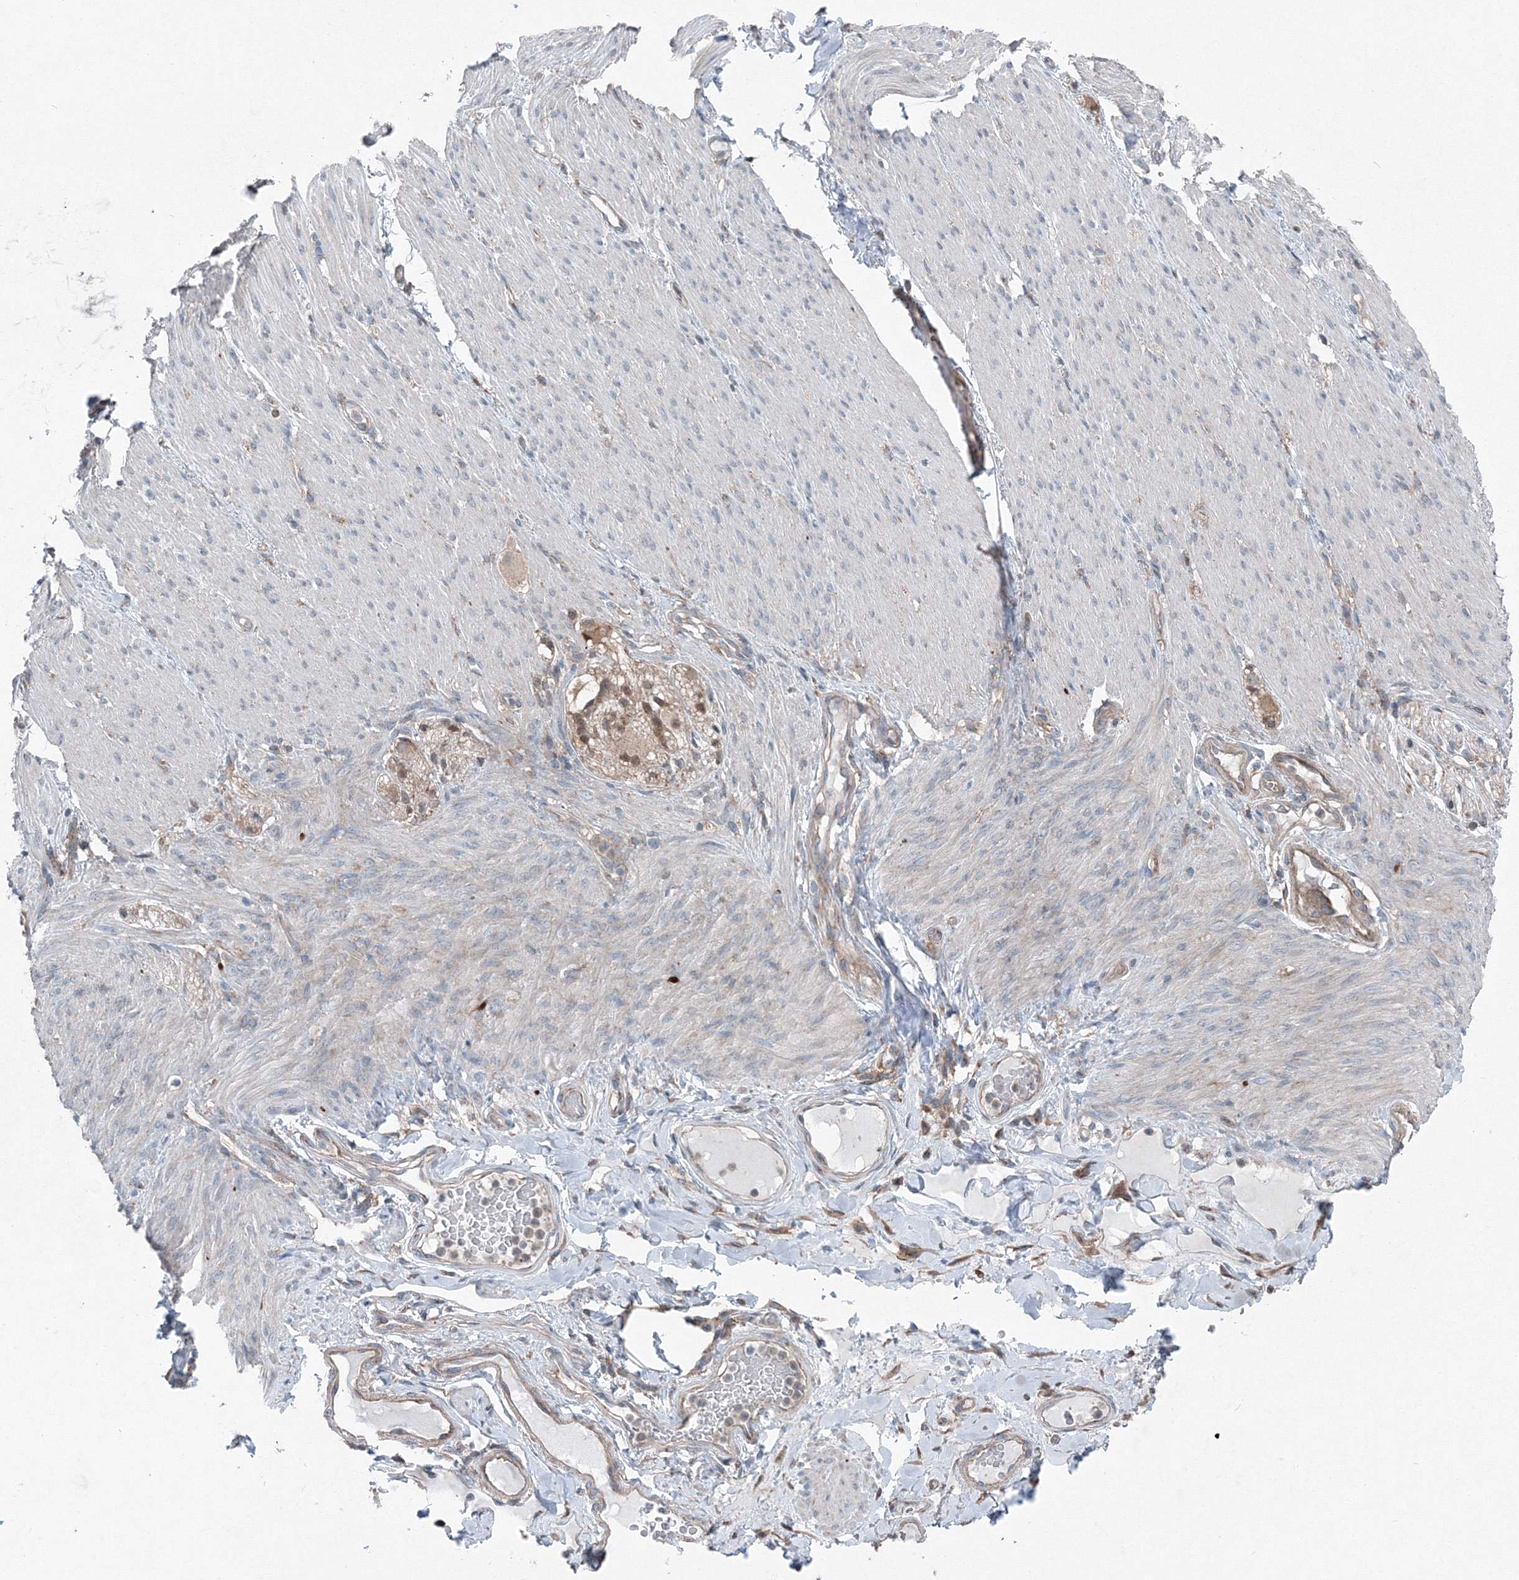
{"staining": {"intensity": "negative", "quantity": "none", "location": "none"}, "tissue": "adipose tissue", "cell_type": "Adipocytes", "image_type": "normal", "snomed": [{"axis": "morphology", "description": "Normal tissue, NOS"}, {"axis": "topography", "description": "Colon"}, {"axis": "topography", "description": "Peripheral nerve tissue"}], "caption": "A photomicrograph of human adipose tissue is negative for staining in adipocytes. (DAB (3,3'-diaminobenzidine) immunohistochemistry with hematoxylin counter stain).", "gene": "TPRKB", "patient": {"sex": "female", "age": 61}}